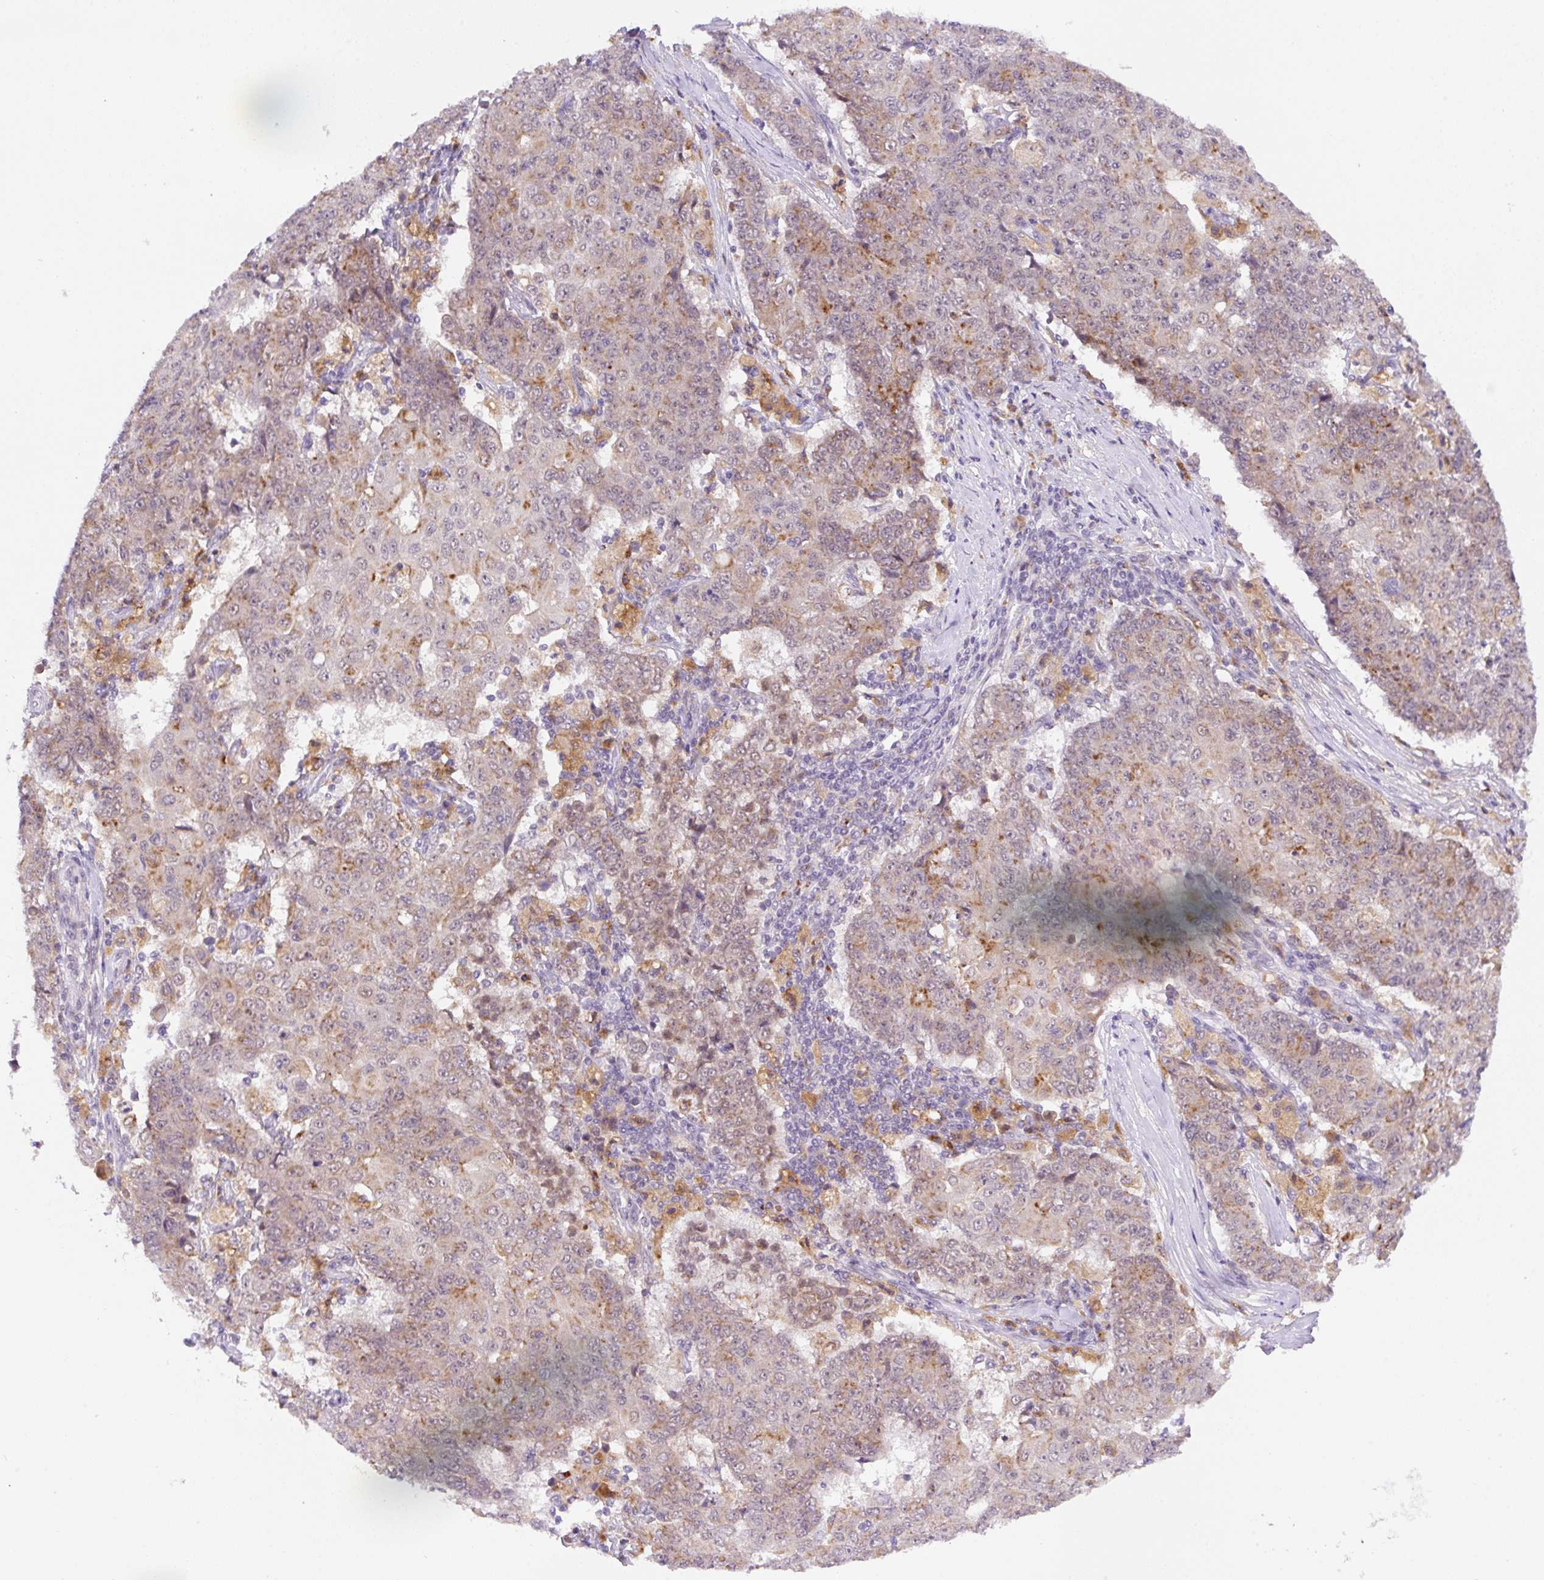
{"staining": {"intensity": "moderate", "quantity": "25%-75%", "location": "cytoplasmic/membranous"}, "tissue": "ovarian cancer", "cell_type": "Tumor cells", "image_type": "cancer", "snomed": [{"axis": "morphology", "description": "Carcinoma, endometroid"}, {"axis": "topography", "description": "Ovary"}], "caption": "Ovarian cancer tissue shows moderate cytoplasmic/membranous staining in about 25%-75% of tumor cells", "gene": "CEBPZOS", "patient": {"sex": "female", "age": 42}}